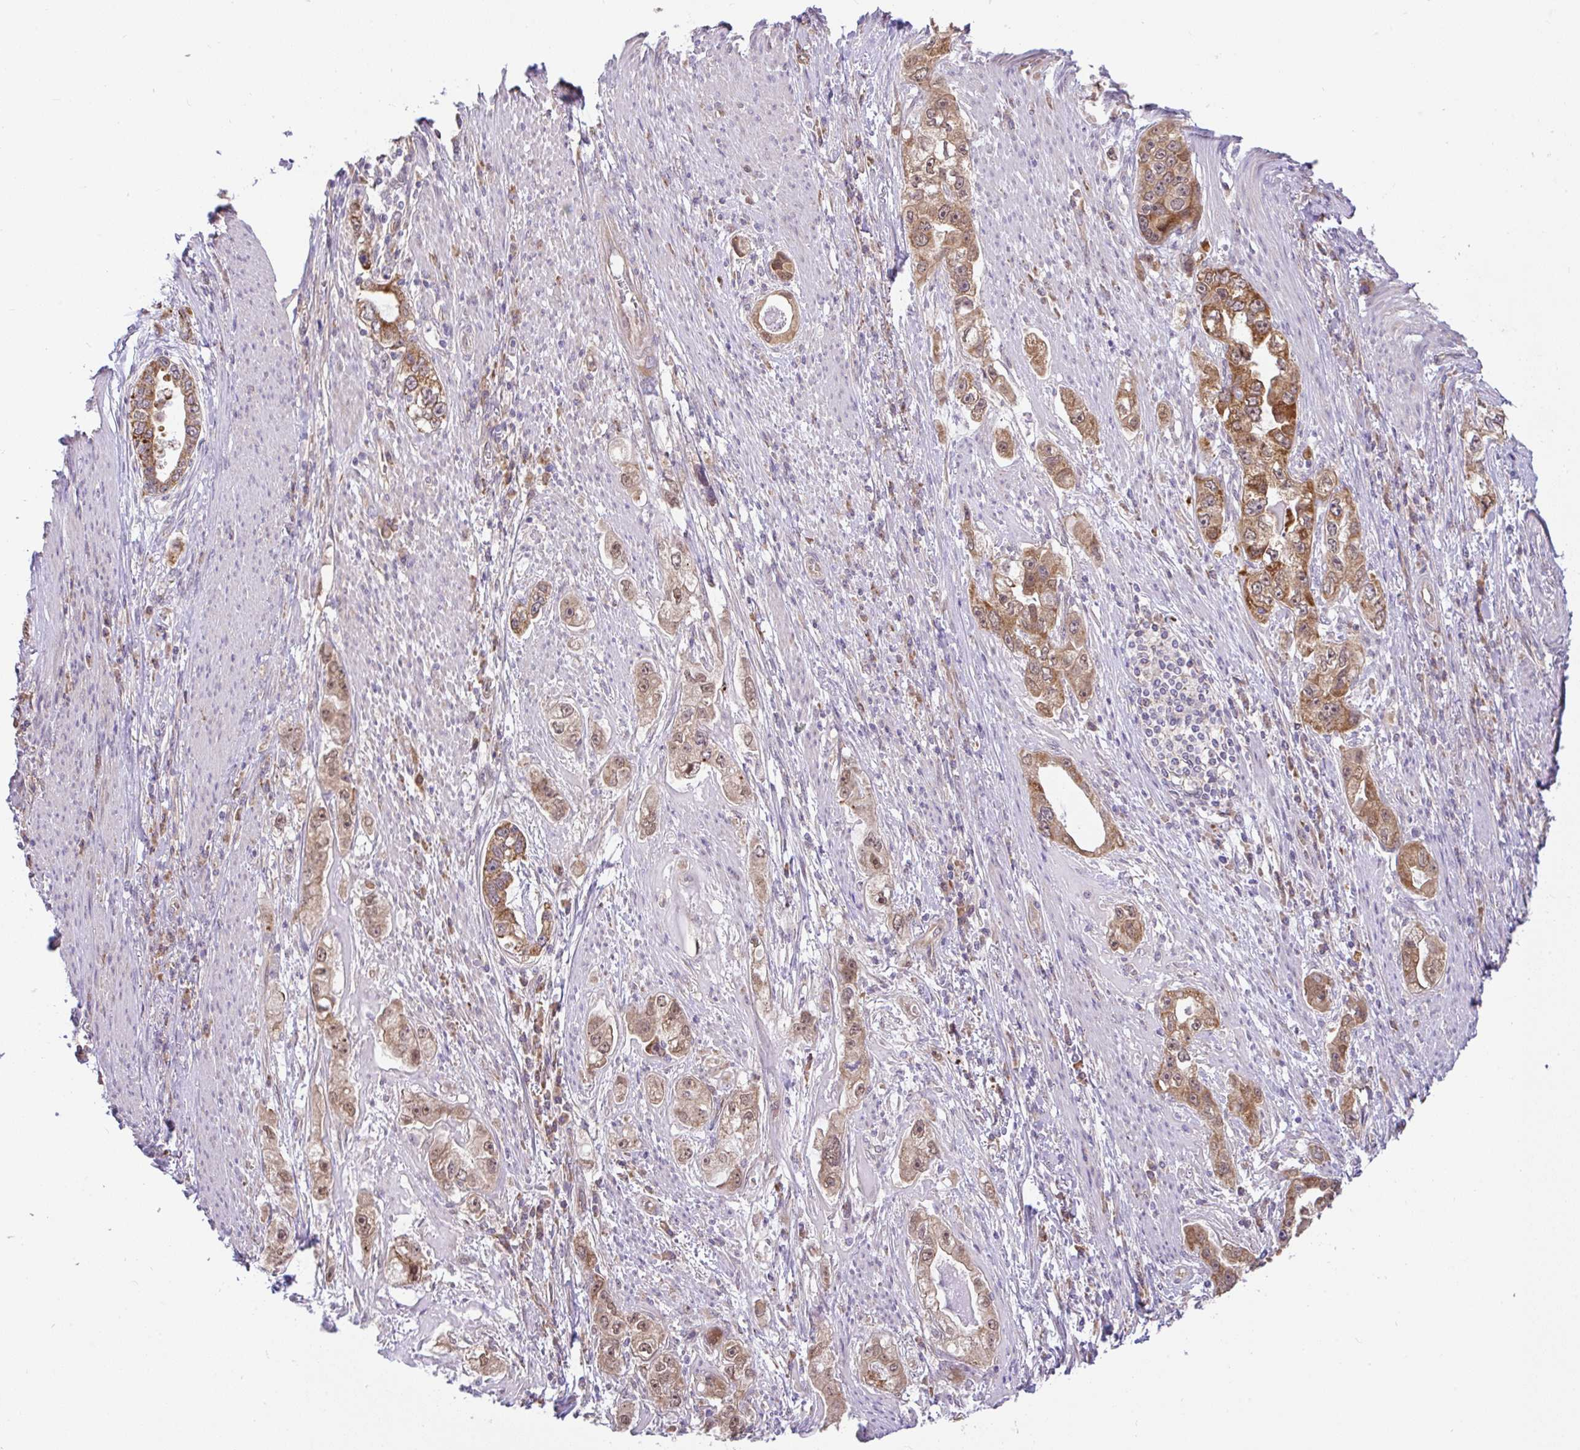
{"staining": {"intensity": "moderate", "quantity": ">75%", "location": "cytoplasmic/membranous"}, "tissue": "stomach cancer", "cell_type": "Tumor cells", "image_type": "cancer", "snomed": [{"axis": "morphology", "description": "Adenocarcinoma, NOS"}, {"axis": "topography", "description": "Stomach, lower"}], "caption": "Protein staining by IHC displays moderate cytoplasmic/membranous expression in approximately >75% of tumor cells in stomach cancer. The staining was performed using DAB (3,3'-diaminobenzidine), with brown indicating positive protein expression. Nuclei are stained blue with hematoxylin.", "gene": "DLEU7", "patient": {"sex": "female", "age": 93}}